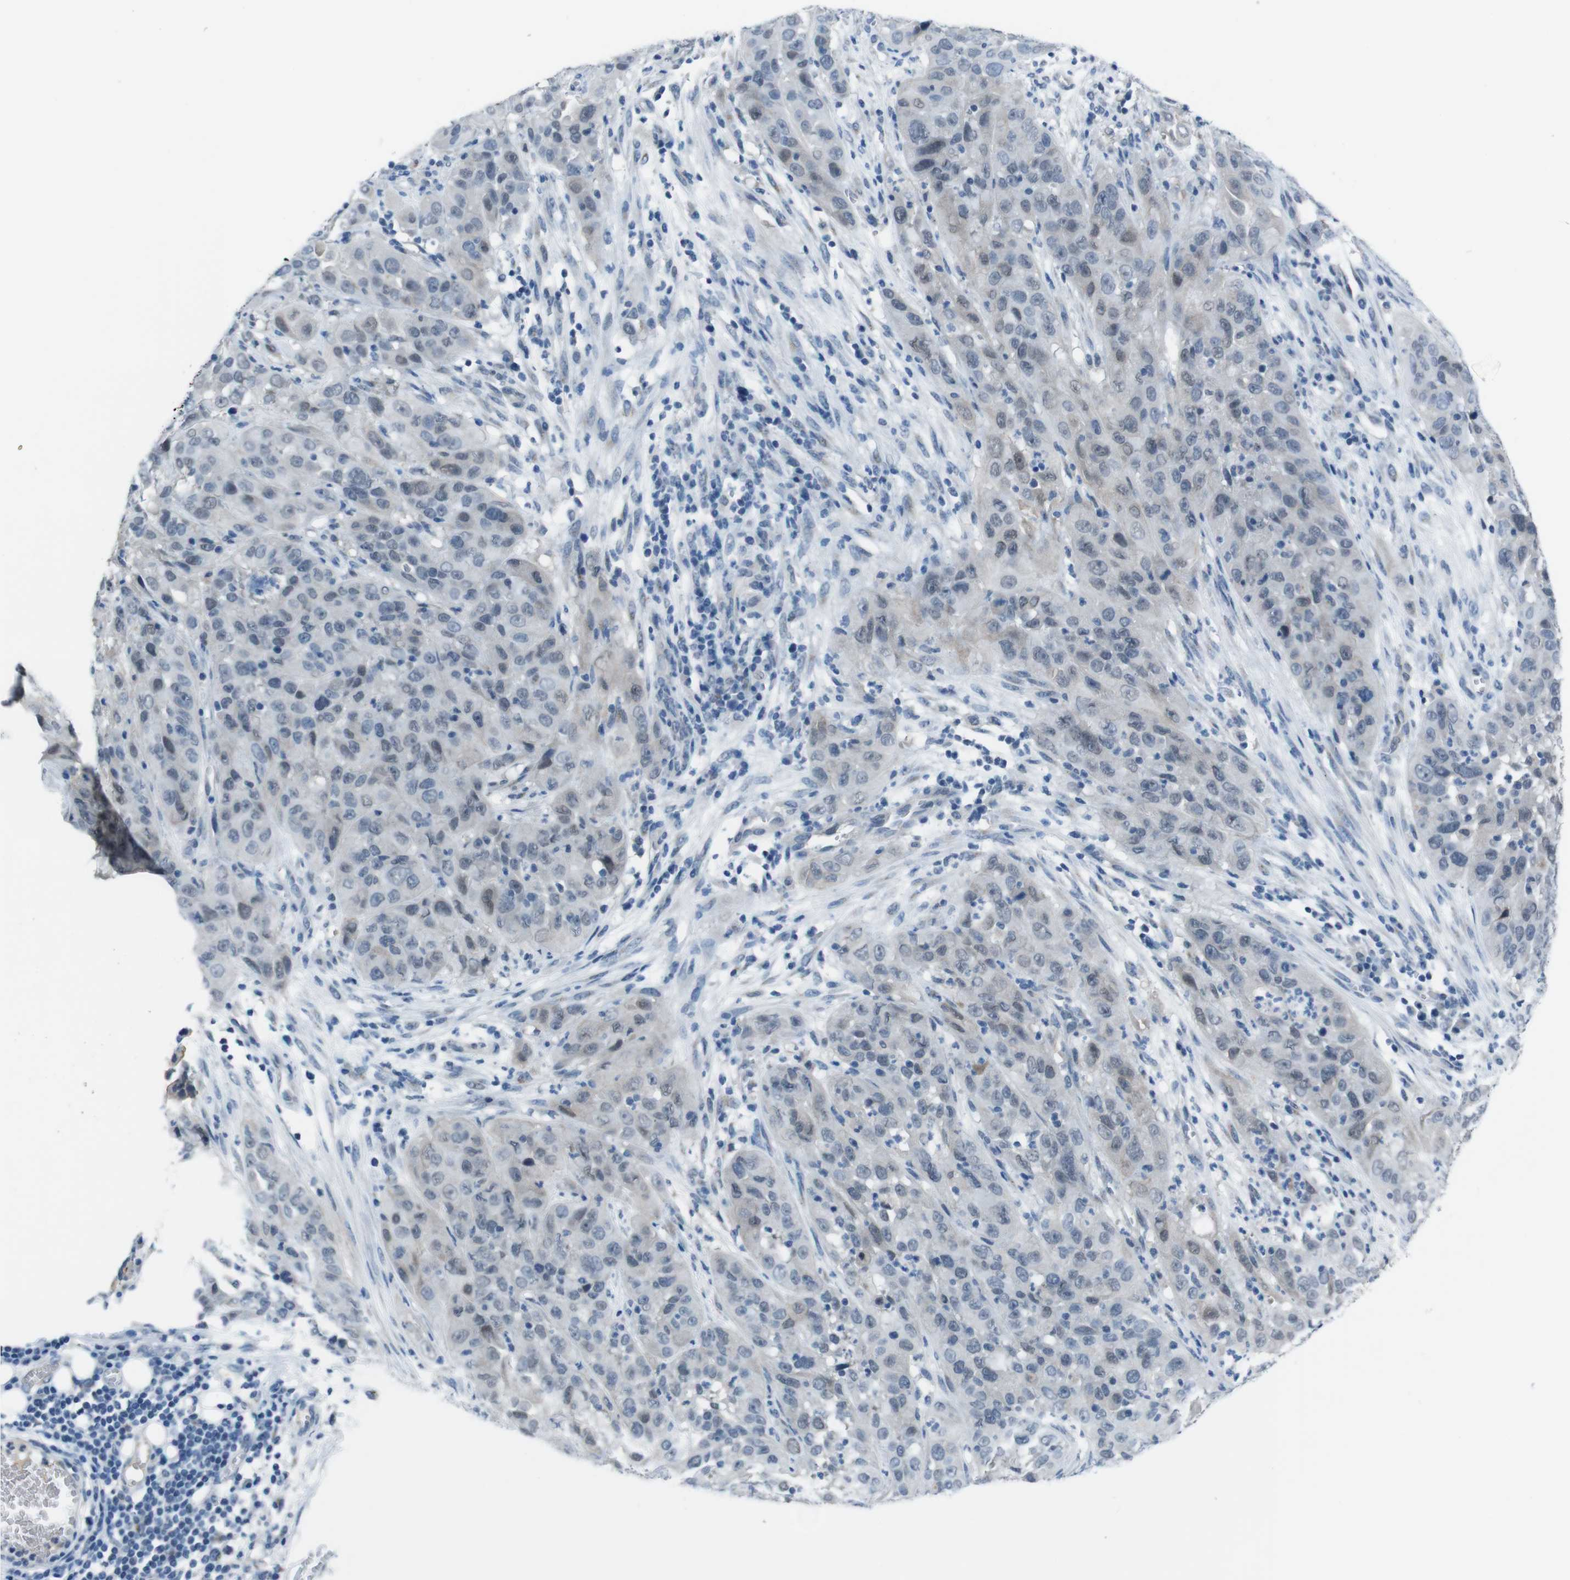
{"staining": {"intensity": "weak", "quantity": "<25%", "location": "nuclear"}, "tissue": "cervical cancer", "cell_type": "Tumor cells", "image_type": "cancer", "snomed": [{"axis": "morphology", "description": "Squamous cell carcinoma, NOS"}, {"axis": "topography", "description": "Cervix"}], "caption": "Tumor cells are negative for brown protein staining in cervical cancer.", "gene": "CDHR2", "patient": {"sex": "female", "age": 32}}